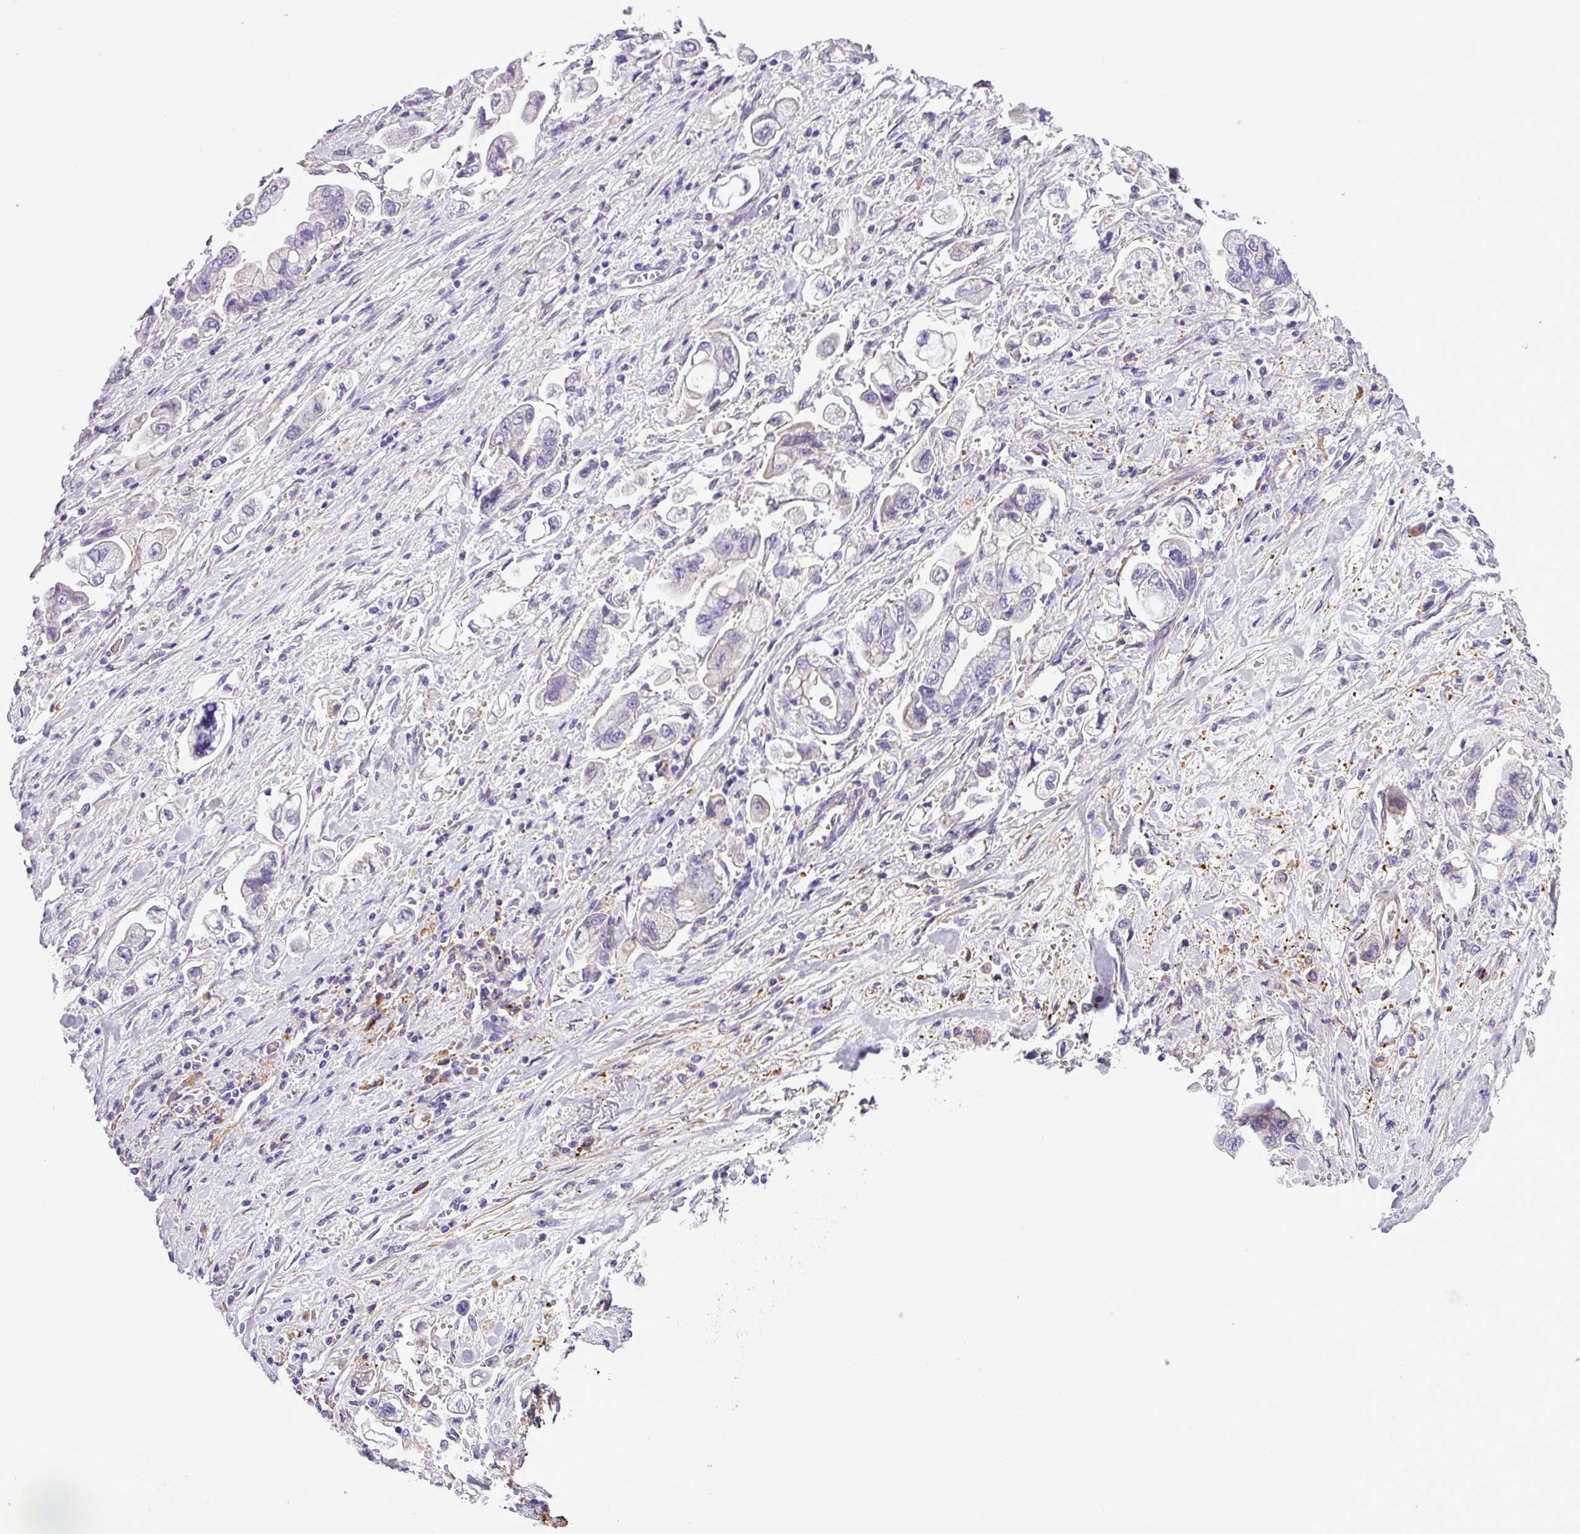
{"staining": {"intensity": "negative", "quantity": "none", "location": "none"}, "tissue": "stomach cancer", "cell_type": "Tumor cells", "image_type": "cancer", "snomed": [{"axis": "morphology", "description": "Adenocarcinoma, NOS"}, {"axis": "topography", "description": "Stomach"}], "caption": "A histopathology image of stomach cancer stained for a protein shows no brown staining in tumor cells. (DAB (3,3'-diaminobenzidine) IHC, high magnification).", "gene": "C11orf91", "patient": {"sex": "male", "age": 62}}